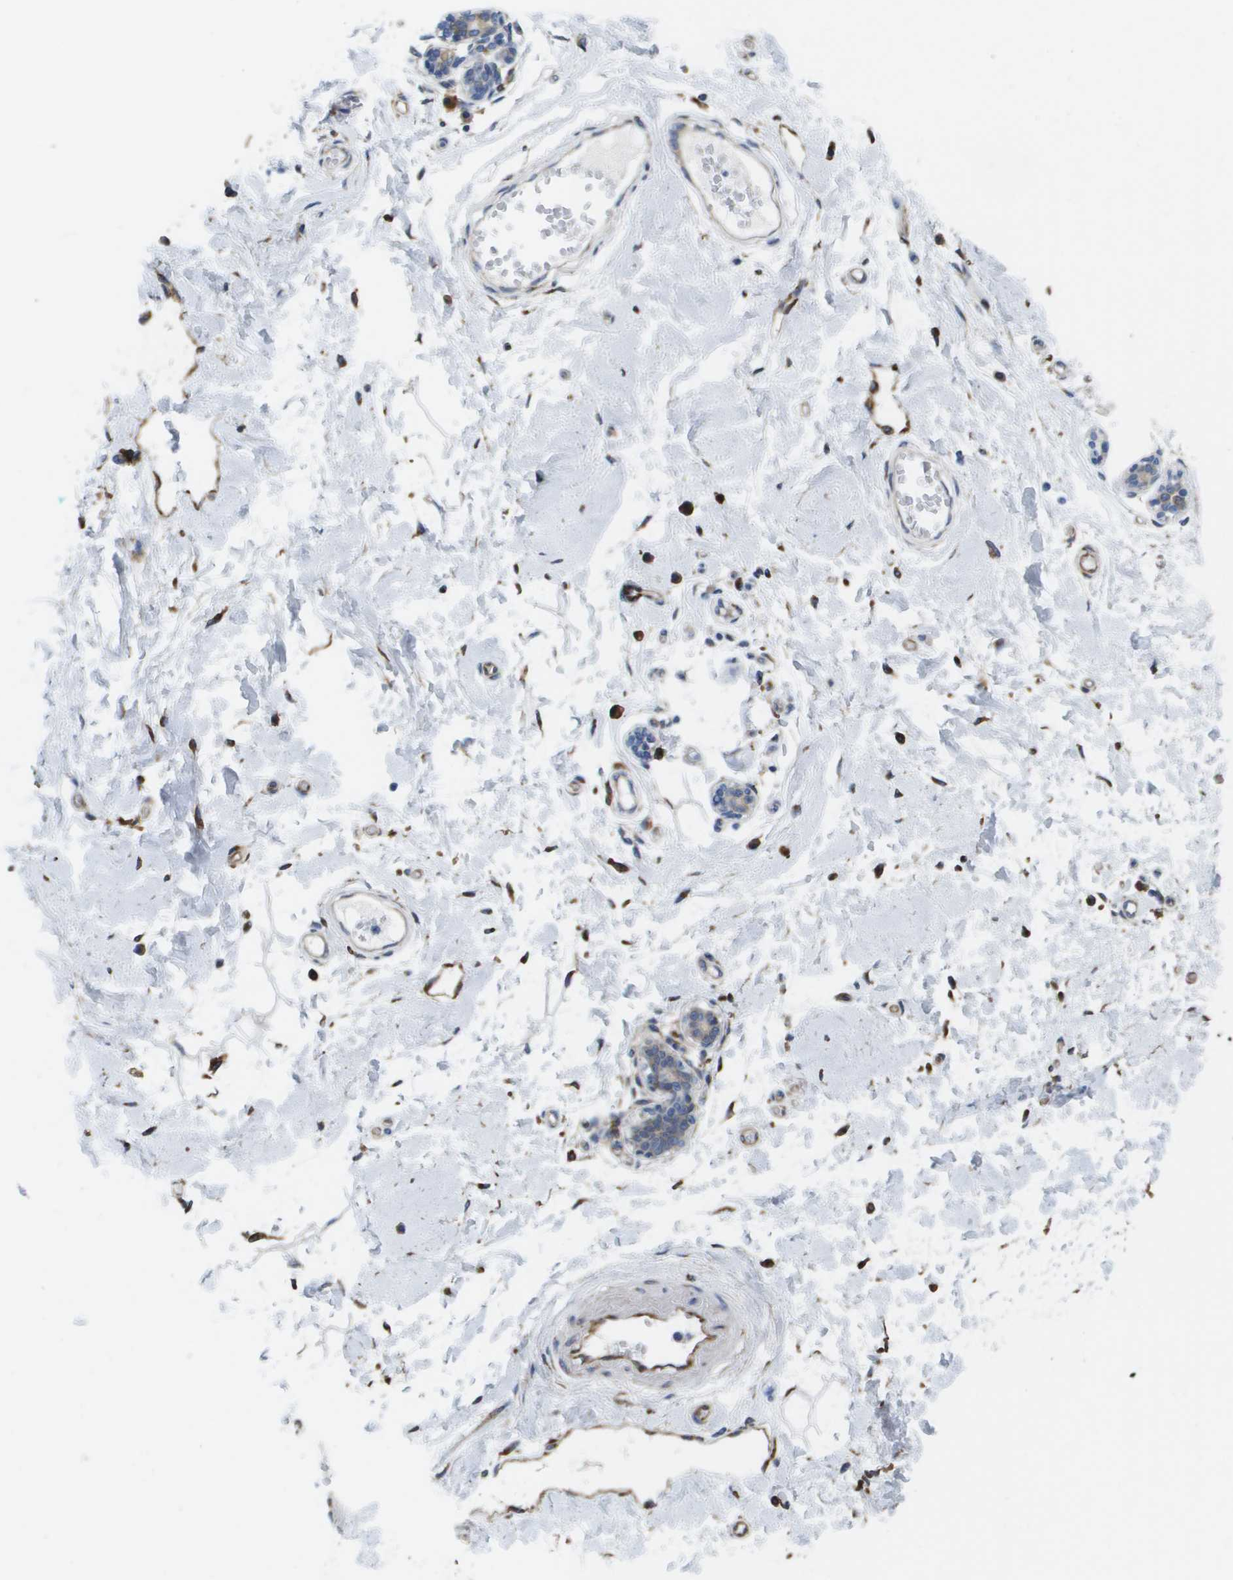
{"staining": {"intensity": "negative", "quantity": "none", "location": "none"}, "tissue": "breast", "cell_type": "Adipocytes", "image_type": "normal", "snomed": [{"axis": "morphology", "description": "Normal tissue, NOS"}, {"axis": "morphology", "description": "Lobular carcinoma"}, {"axis": "topography", "description": "Breast"}], "caption": "An image of breast stained for a protein displays no brown staining in adipocytes. The staining was performed using DAB to visualize the protein expression in brown, while the nuclei were stained in blue with hematoxylin (Magnification: 20x).", "gene": "ST3GAL2", "patient": {"sex": "female", "age": 59}}